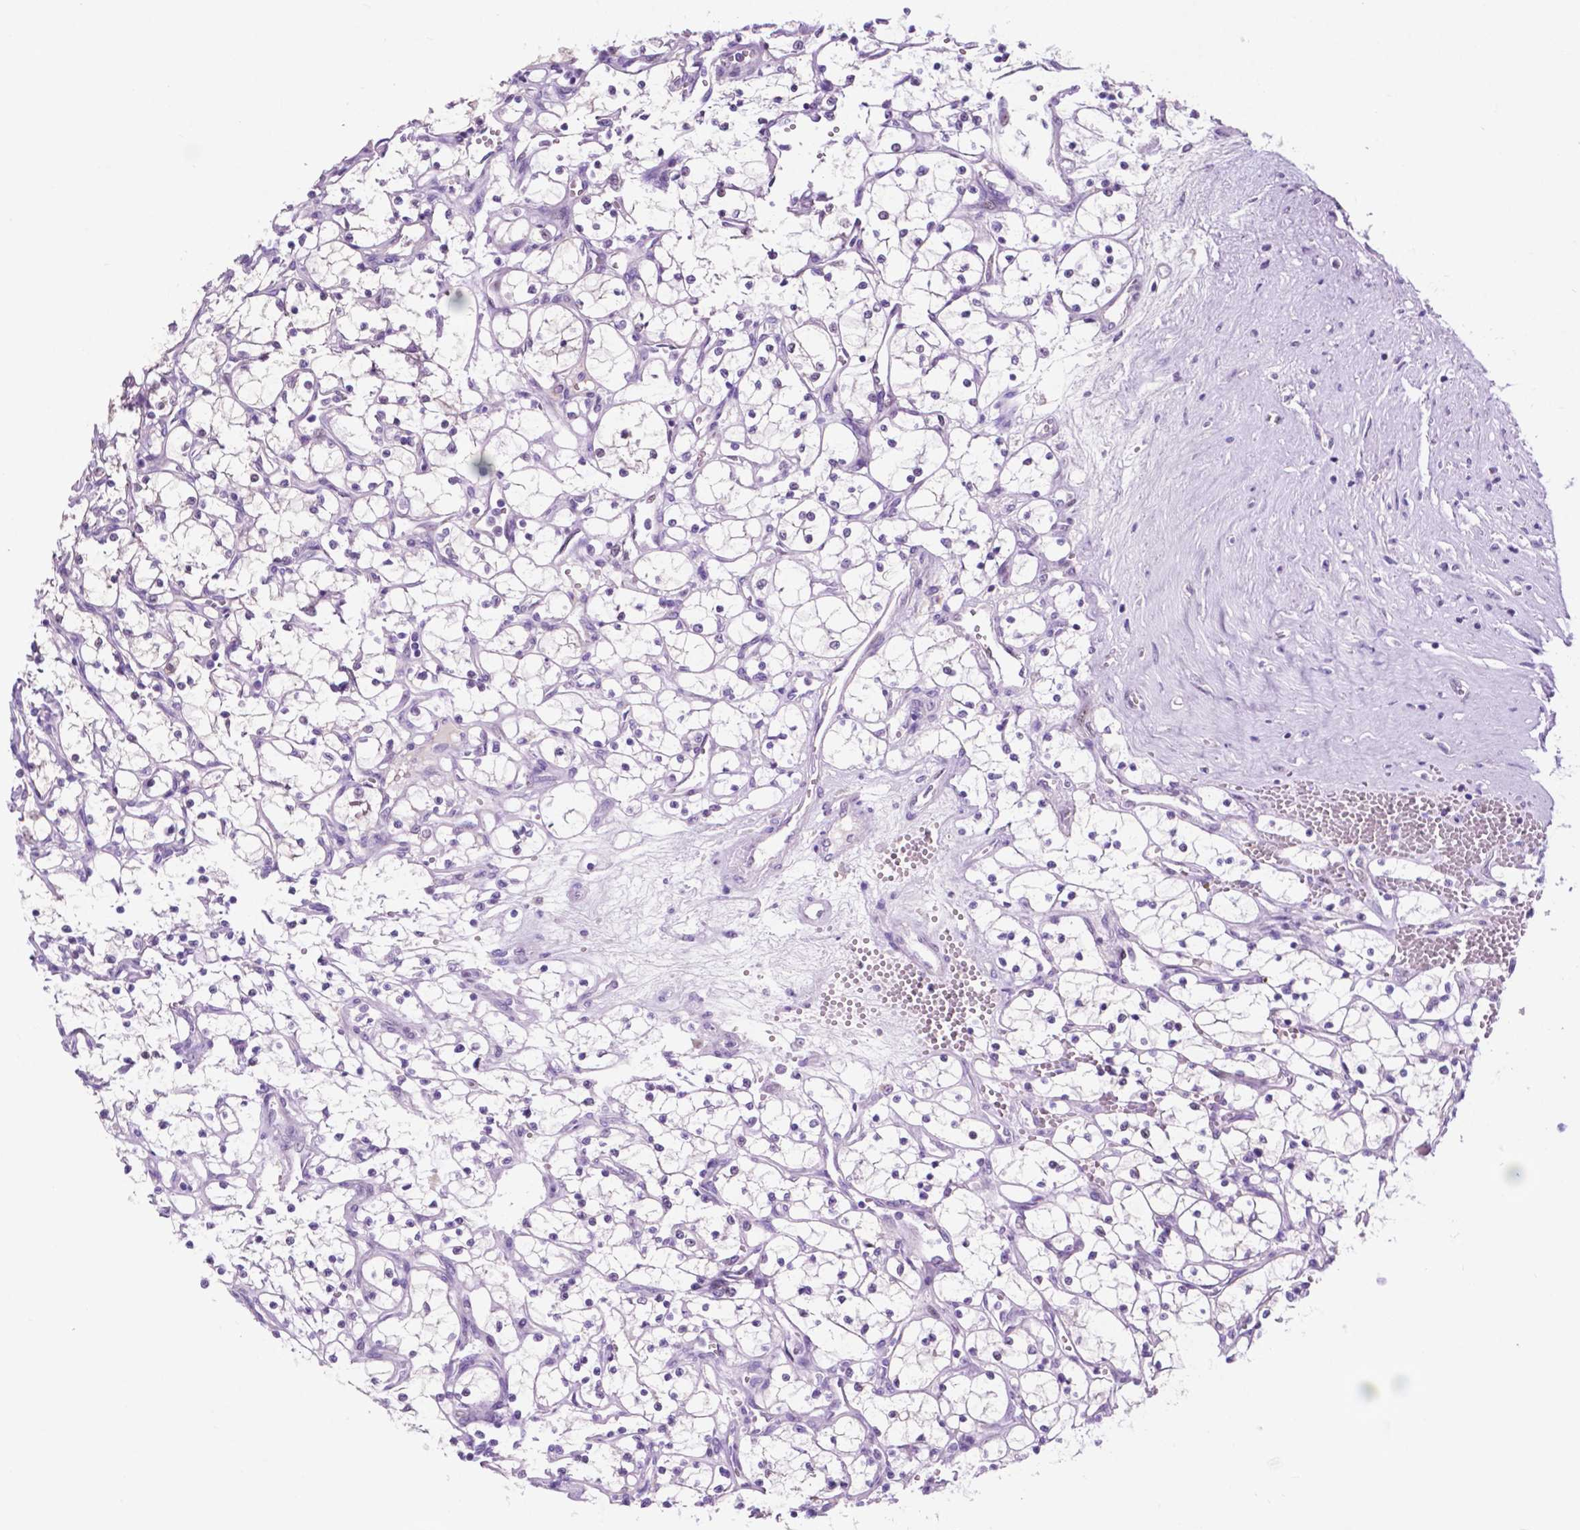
{"staining": {"intensity": "negative", "quantity": "none", "location": "none"}, "tissue": "renal cancer", "cell_type": "Tumor cells", "image_type": "cancer", "snomed": [{"axis": "morphology", "description": "Adenocarcinoma, NOS"}, {"axis": "topography", "description": "Kidney"}], "caption": "Renal cancer was stained to show a protein in brown. There is no significant staining in tumor cells.", "gene": "ACY3", "patient": {"sex": "female", "age": 69}}